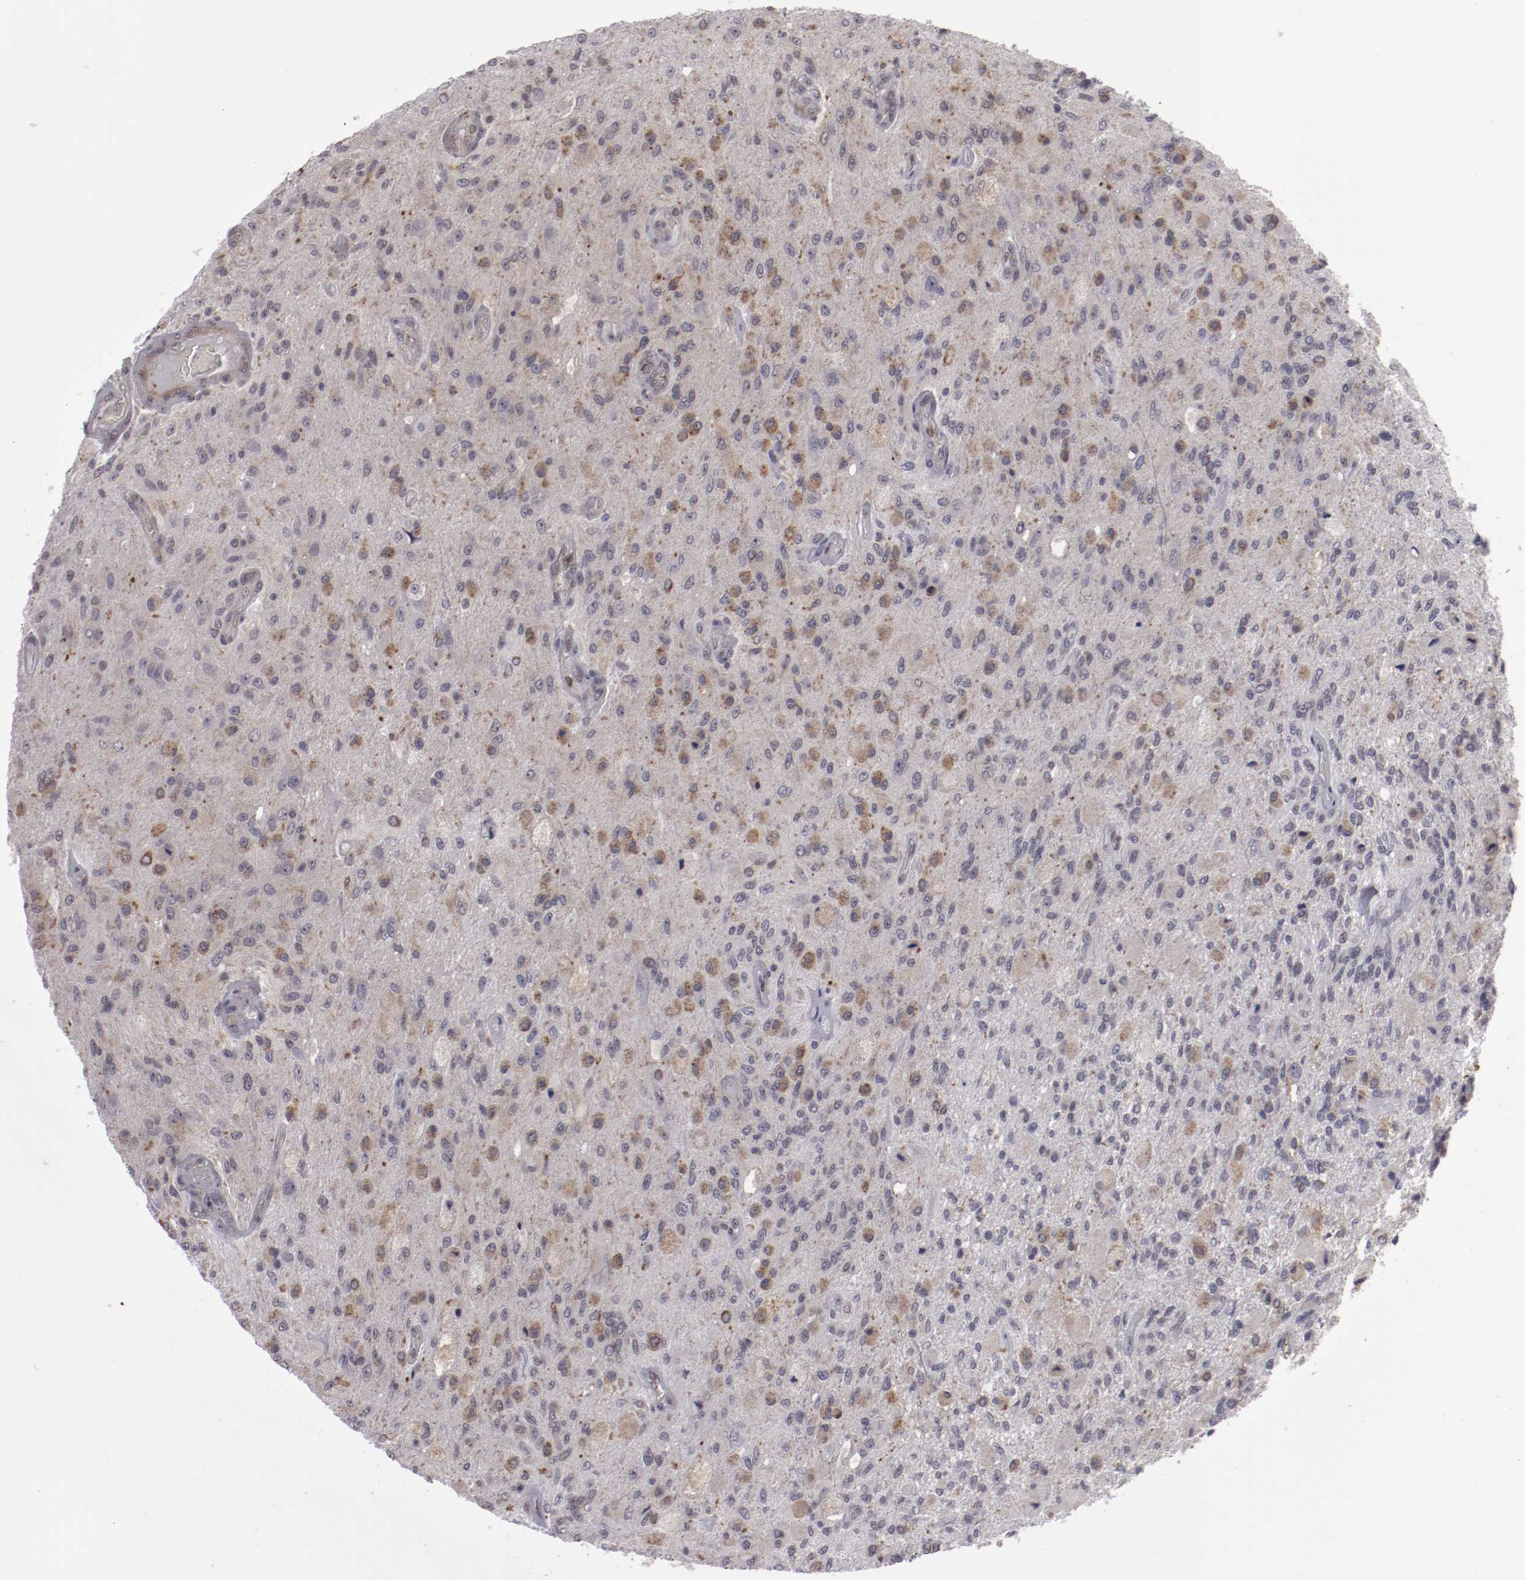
{"staining": {"intensity": "weak", "quantity": ">75%", "location": "cytoplasmic/membranous,nuclear"}, "tissue": "glioma", "cell_type": "Tumor cells", "image_type": "cancer", "snomed": [{"axis": "morphology", "description": "Normal tissue, NOS"}, {"axis": "morphology", "description": "Glioma, malignant, High grade"}, {"axis": "topography", "description": "Cerebral cortex"}], "caption": "DAB (3,3'-diaminobenzidine) immunohistochemical staining of glioma shows weak cytoplasmic/membranous and nuclear protein expression in about >75% of tumor cells.", "gene": "LEF1", "patient": {"sex": "male", "age": 77}}